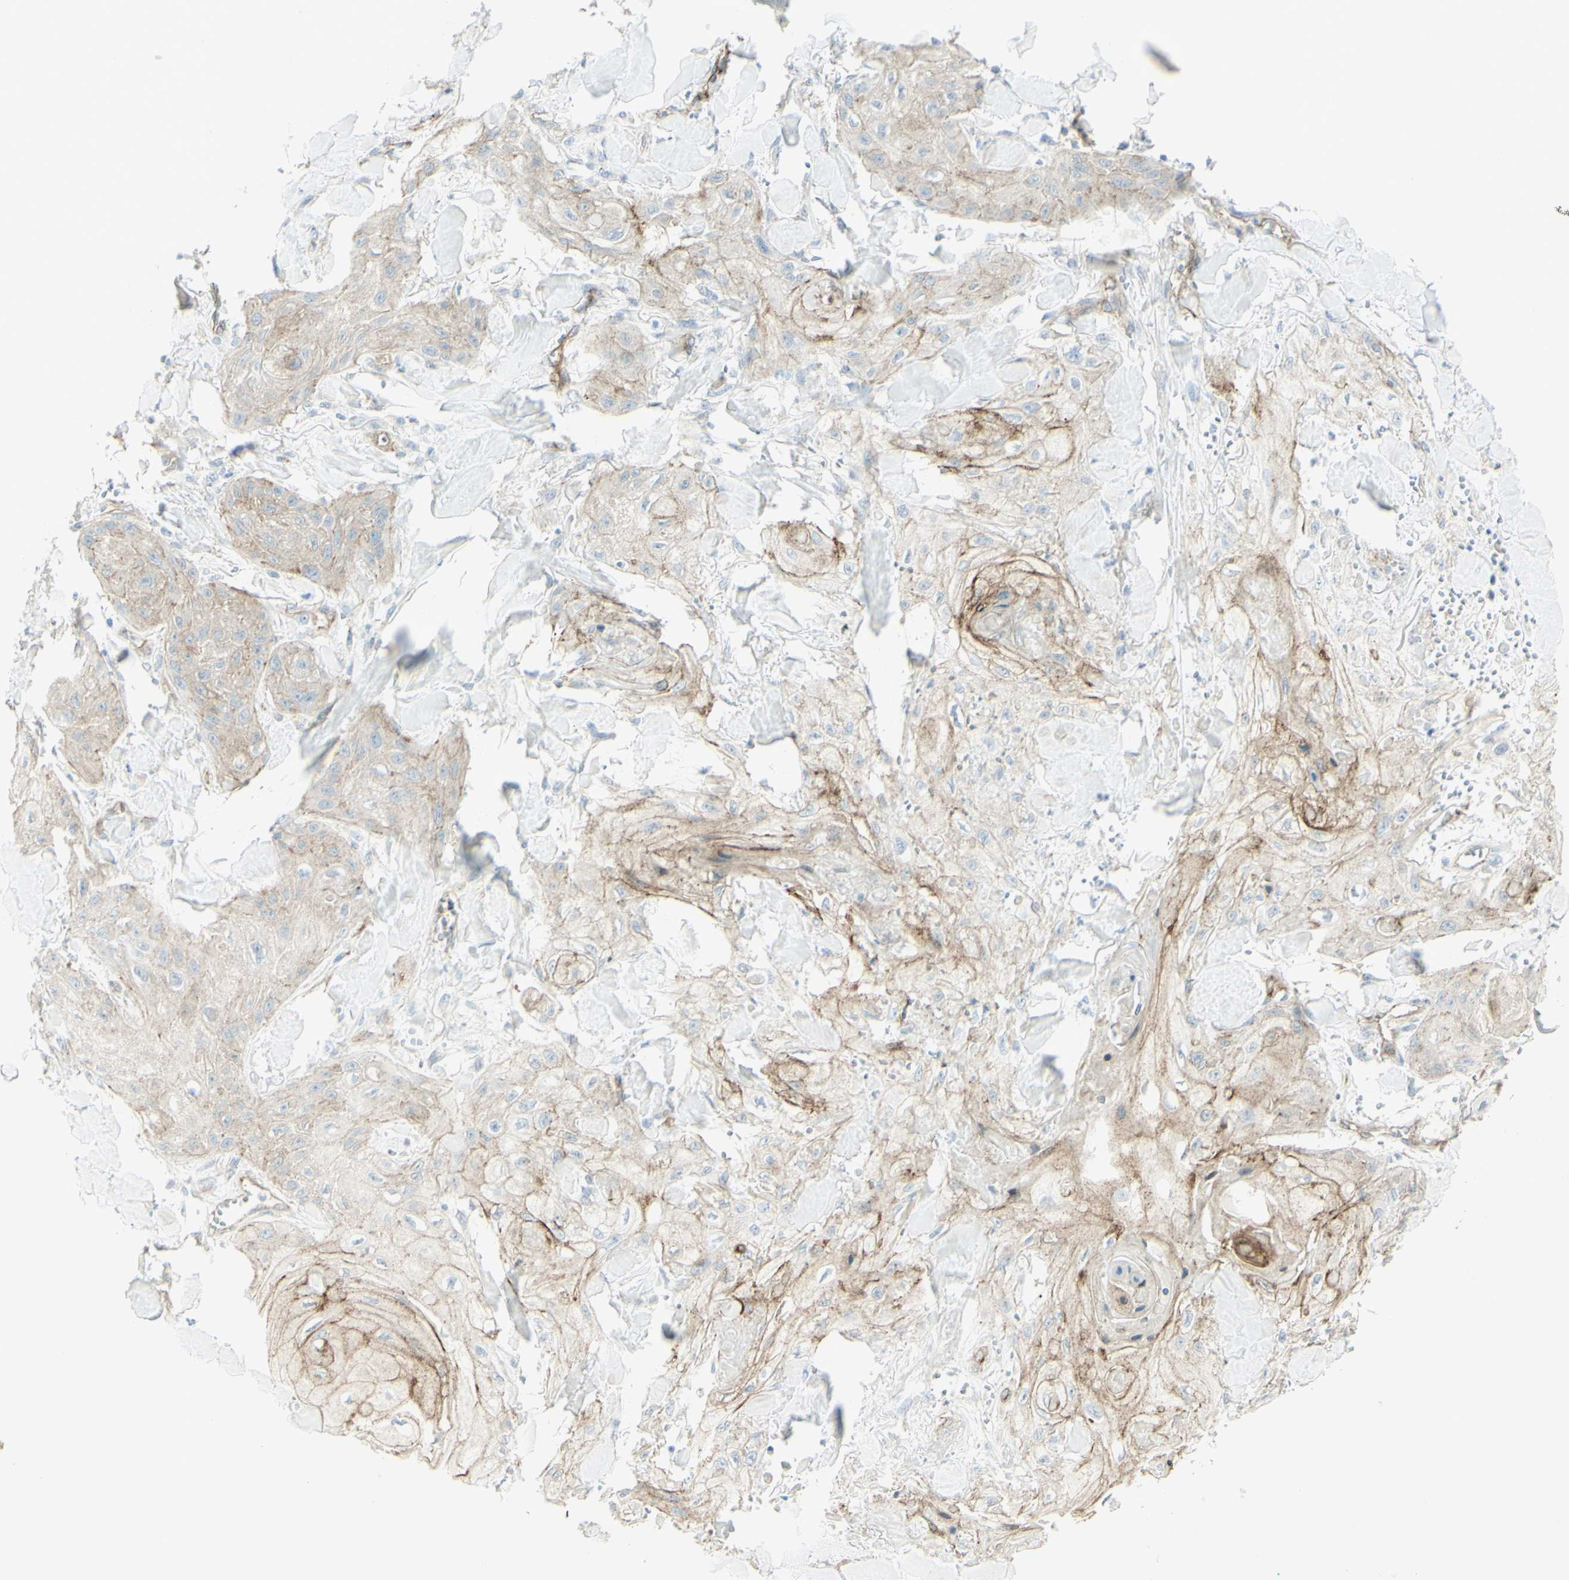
{"staining": {"intensity": "moderate", "quantity": "25%-75%", "location": "cytoplasmic/membranous"}, "tissue": "skin cancer", "cell_type": "Tumor cells", "image_type": "cancer", "snomed": [{"axis": "morphology", "description": "Squamous cell carcinoma, NOS"}, {"axis": "topography", "description": "Skin"}], "caption": "A brown stain highlights moderate cytoplasmic/membranous staining of a protein in skin cancer (squamous cell carcinoma) tumor cells.", "gene": "MYO6", "patient": {"sex": "male", "age": 74}}